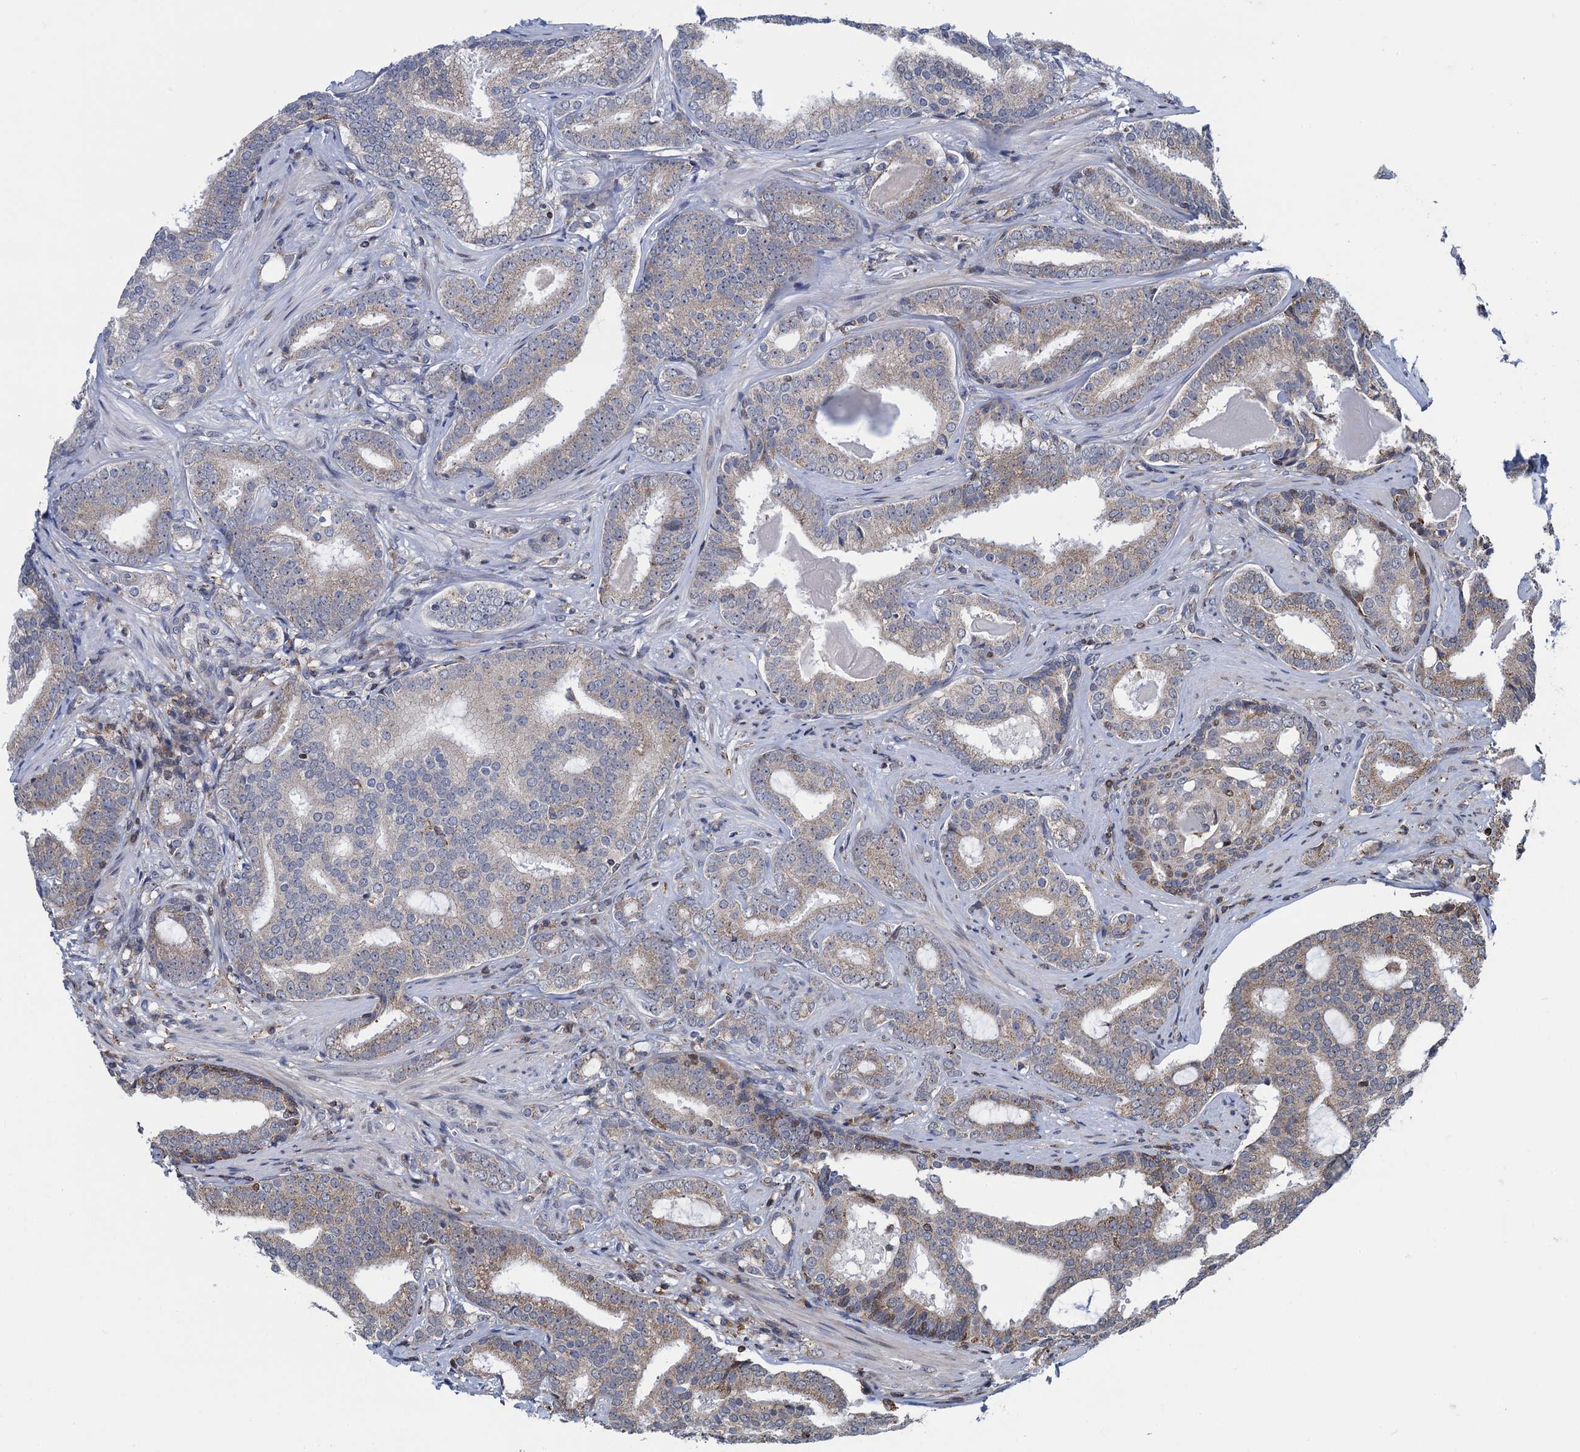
{"staining": {"intensity": "weak", "quantity": "<25%", "location": "cytoplasmic/membranous"}, "tissue": "prostate cancer", "cell_type": "Tumor cells", "image_type": "cancer", "snomed": [{"axis": "morphology", "description": "Adenocarcinoma, High grade"}, {"axis": "topography", "description": "Prostate"}], "caption": "Immunohistochemistry of prostate adenocarcinoma (high-grade) exhibits no expression in tumor cells.", "gene": "CCDC102A", "patient": {"sex": "male", "age": 63}}